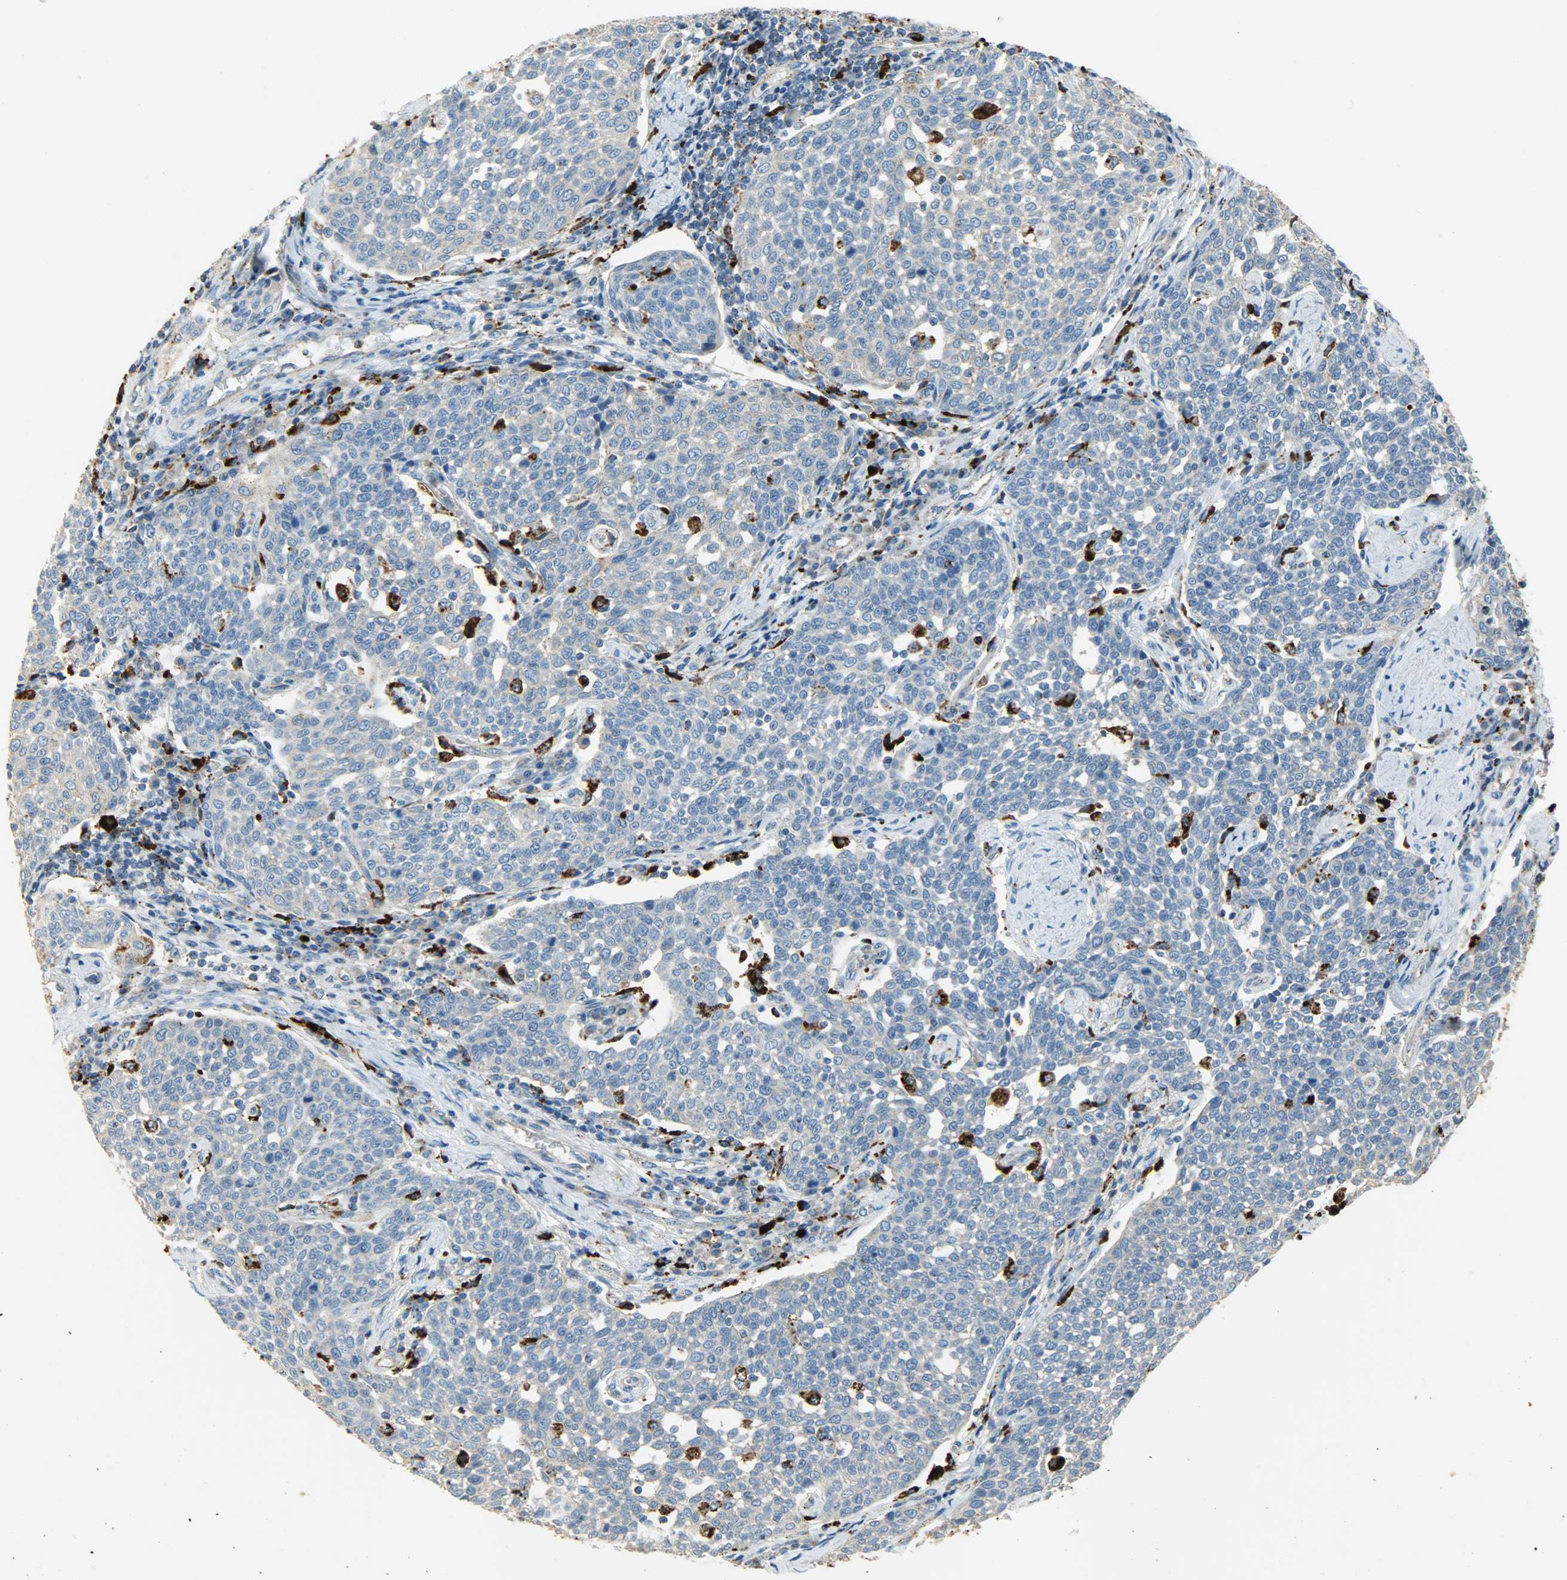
{"staining": {"intensity": "weak", "quantity": "25%-75%", "location": "cytoplasmic/membranous"}, "tissue": "cervical cancer", "cell_type": "Tumor cells", "image_type": "cancer", "snomed": [{"axis": "morphology", "description": "Squamous cell carcinoma, NOS"}, {"axis": "topography", "description": "Cervix"}], "caption": "Human cervical squamous cell carcinoma stained with a brown dye demonstrates weak cytoplasmic/membranous positive positivity in approximately 25%-75% of tumor cells.", "gene": "ASAH1", "patient": {"sex": "female", "age": 34}}